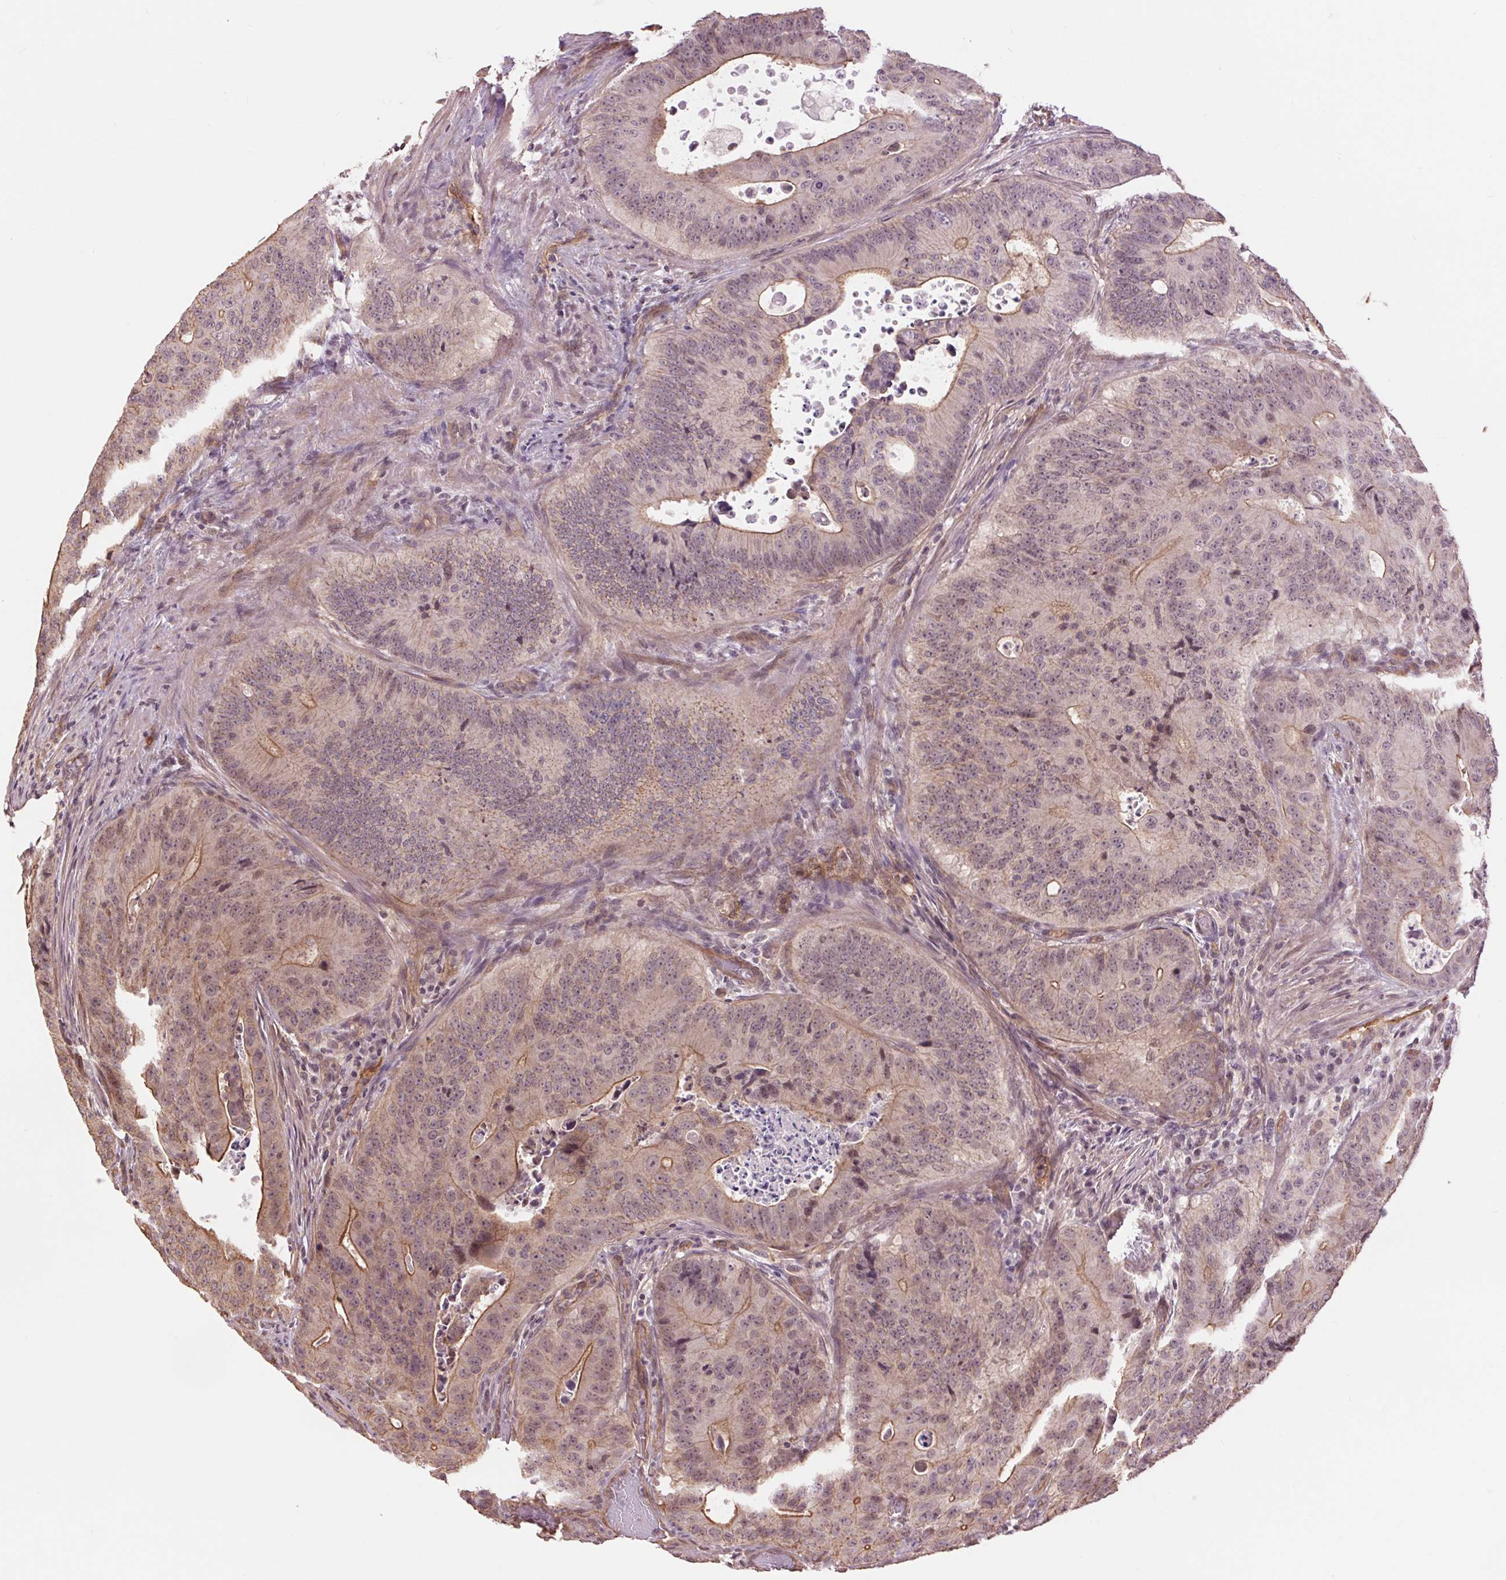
{"staining": {"intensity": "moderate", "quantity": "25%-75%", "location": "cytoplasmic/membranous"}, "tissue": "colorectal cancer", "cell_type": "Tumor cells", "image_type": "cancer", "snomed": [{"axis": "morphology", "description": "Adenocarcinoma, NOS"}, {"axis": "topography", "description": "Colon"}], "caption": "An image of human adenocarcinoma (colorectal) stained for a protein demonstrates moderate cytoplasmic/membranous brown staining in tumor cells.", "gene": "PALM", "patient": {"sex": "male", "age": 62}}